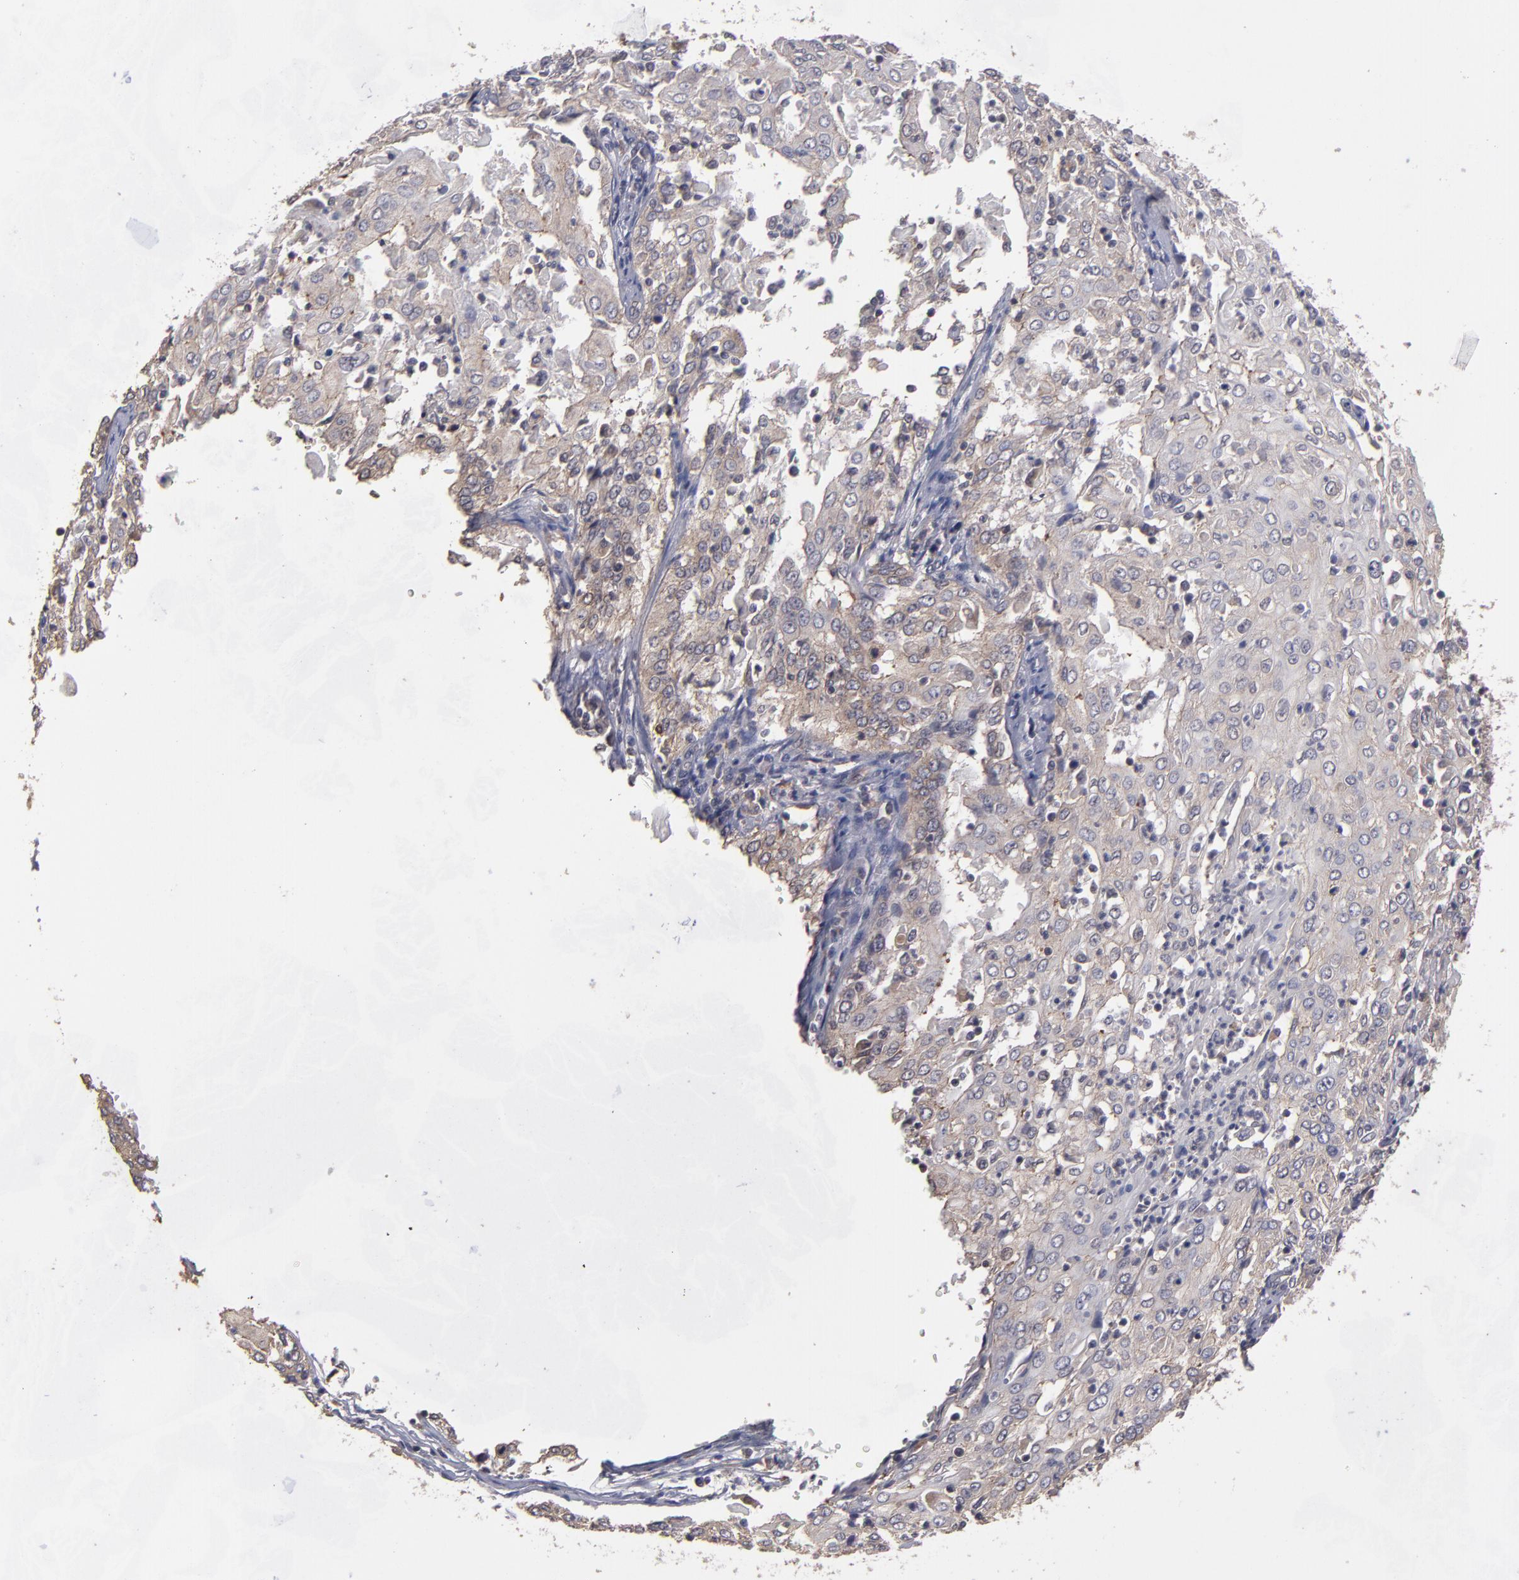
{"staining": {"intensity": "weak", "quantity": ">75%", "location": "cytoplasmic/membranous"}, "tissue": "cervical cancer", "cell_type": "Tumor cells", "image_type": "cancer", "snomed": [{"axis": "morphology", "description": "Squamous cell carcinoma, NOS"}, {"axis": "topography", "description": "Cervix"}], "caption": "This histopathology image shows immunohistochemistry (IHC) staining of human cervical cancer (squamous cell carcinoma), with low weak cytoplasmic/membranous positivity in about >75% of tumor cells.", "gene": "CTSO", "patient": {"sex": "female", "age": 39}}